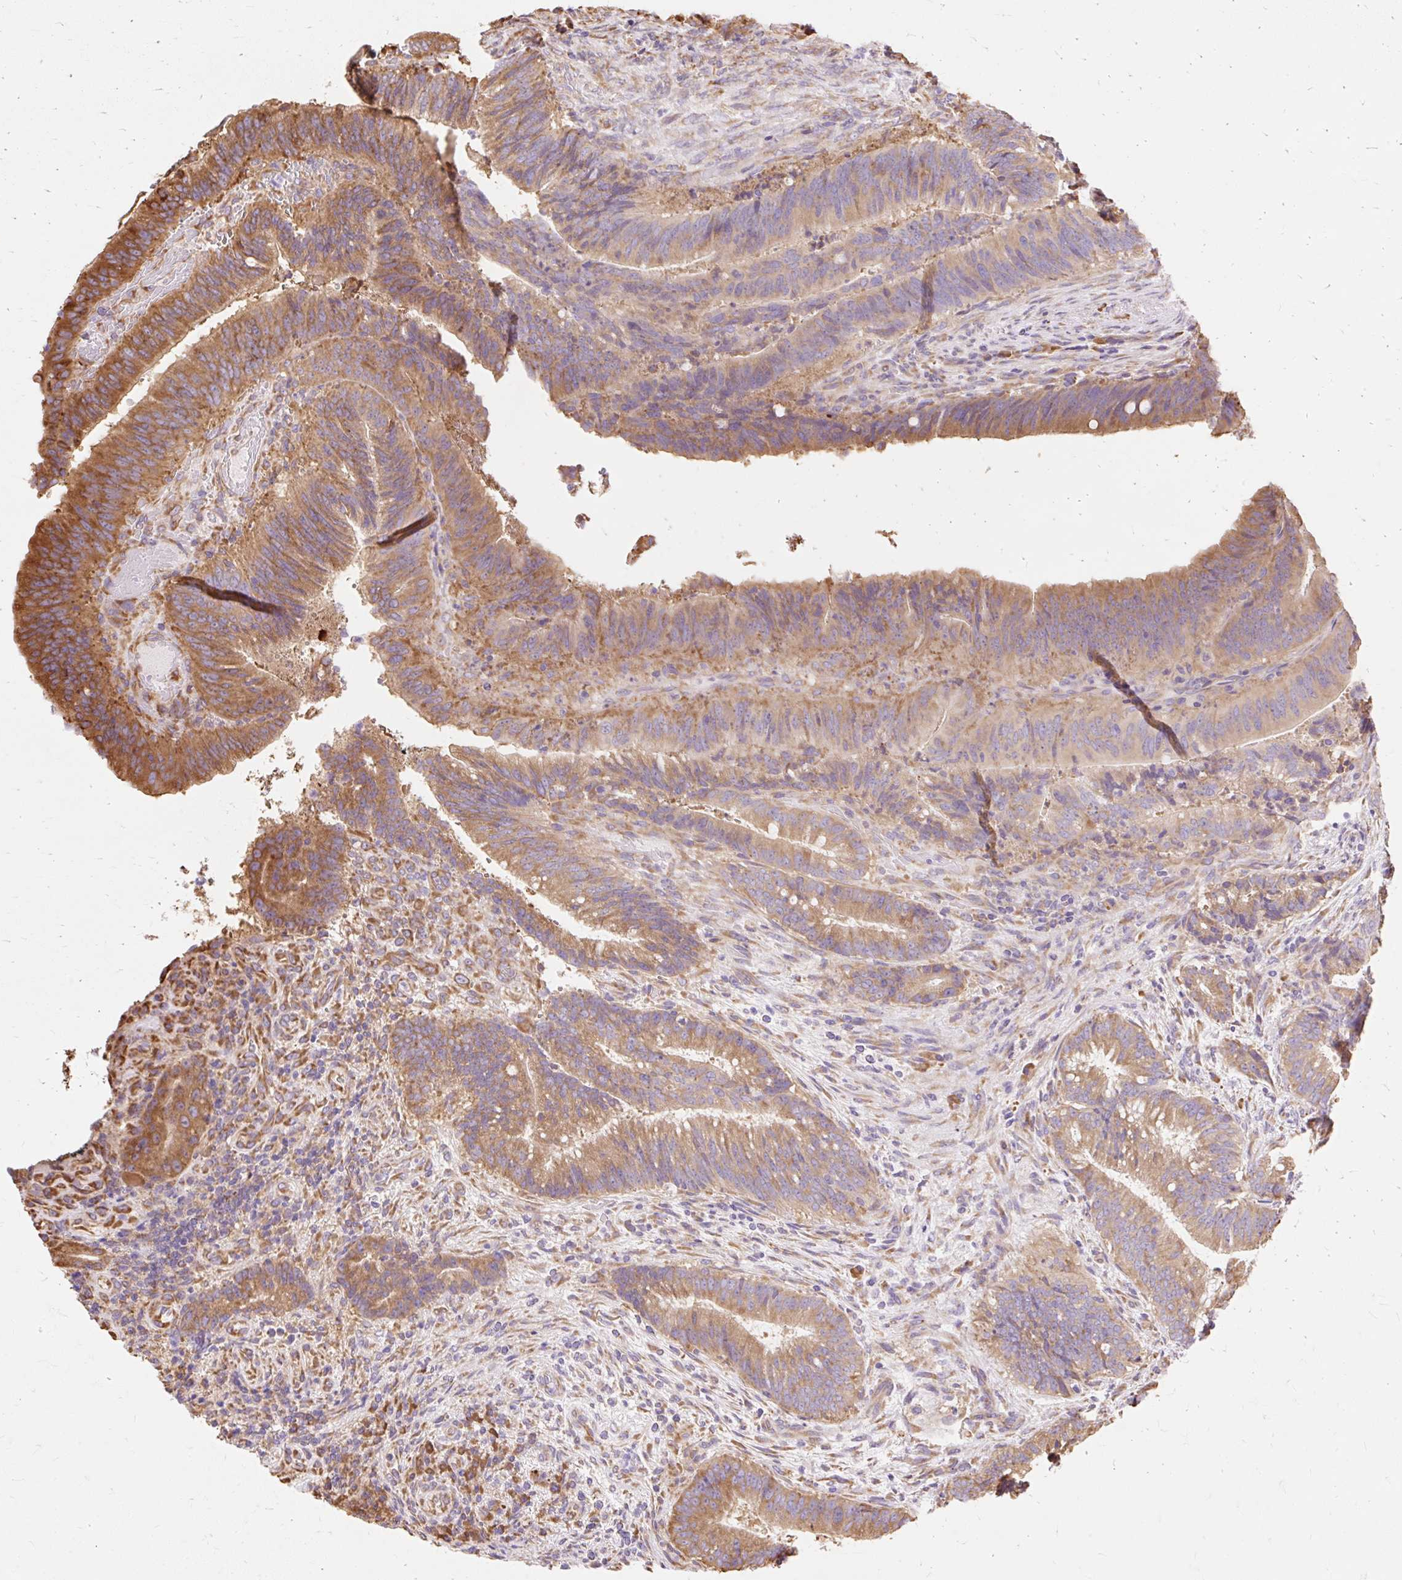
{"staining": {"intensity": "moderate", "quantity": ">75%", "location": "cytoplasmic/membranous"}, "tissue": "colorectal cancer", "cell_type": "Tumor cells", "image_type": "cancer", "snomed": [{"axis": "morphology", "description": "Adenocarcinoma, NOS"}, {"axis": "topography", "description": "Colon"}], "caption": "Adenocarcinoma (colorectal) stained with a protein marker shows moderate staining in tumor cells.", "gene": "RPS17", "patient": {"sex": "female", "age": 43}}